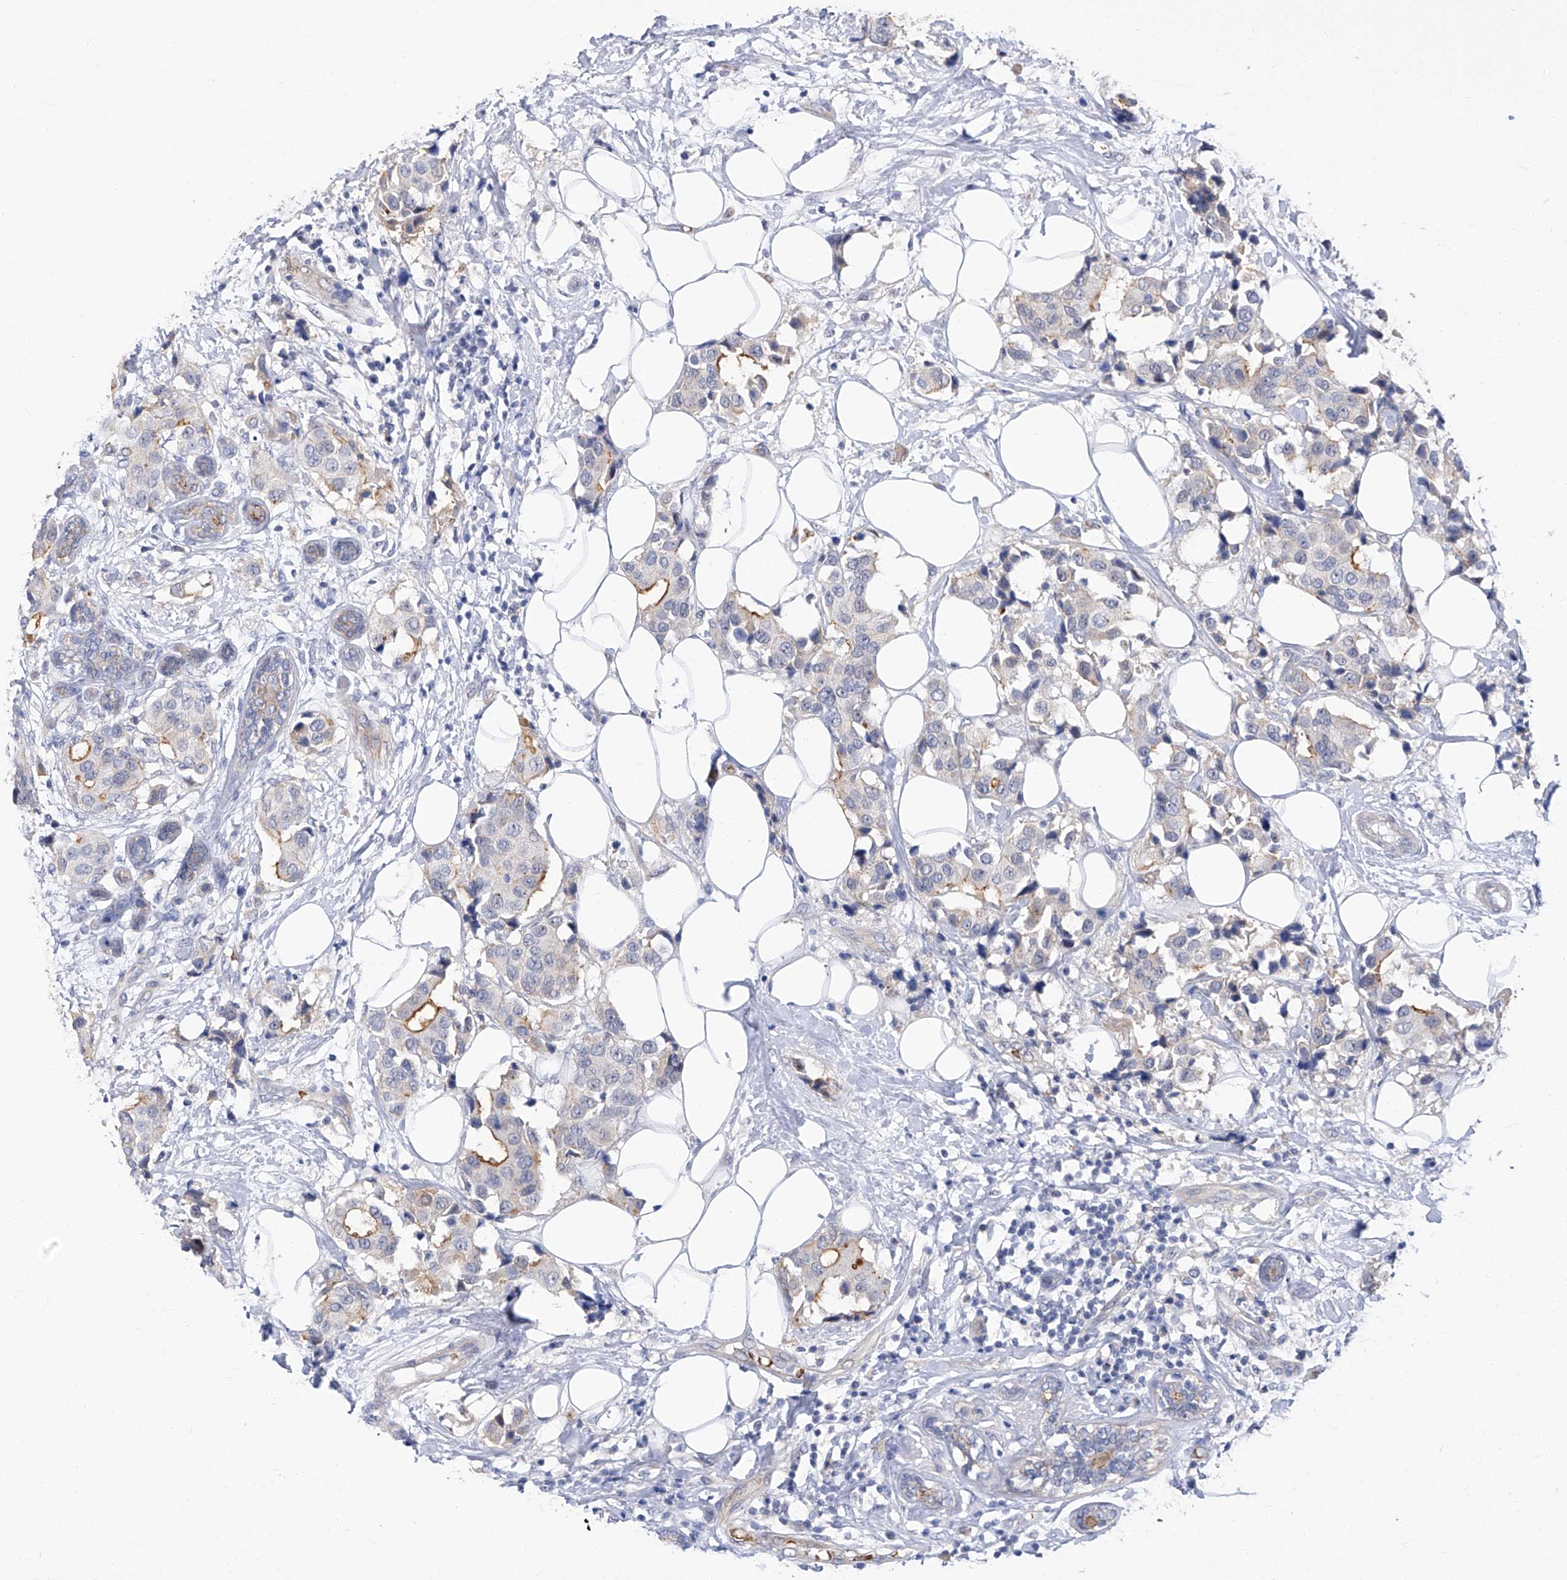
{"staining": {"intensity": "moderate", "quantity": "<25%", "location": "cytoplasmic/membranous"}, "tissue": "breast cancer", "cell_type": "Tumor cells", "image_type": "cancer", "snomed": [{"axis": "morphology", "description": "Normal tissue, NOS"}, {"axis": "morphology", "description": "Duct carcinoma"}, {"axis": "topography", "description": "Breast"}], "caption": "Invasive ductal carcinoma (breast) was stained to show a protein in brown. There is low levels of moderate cytoplasmic/membranous expression in approximately <25% of tumor cells.", "gene": "PARD3", "patient": {"sex": "female", "age": 39}}